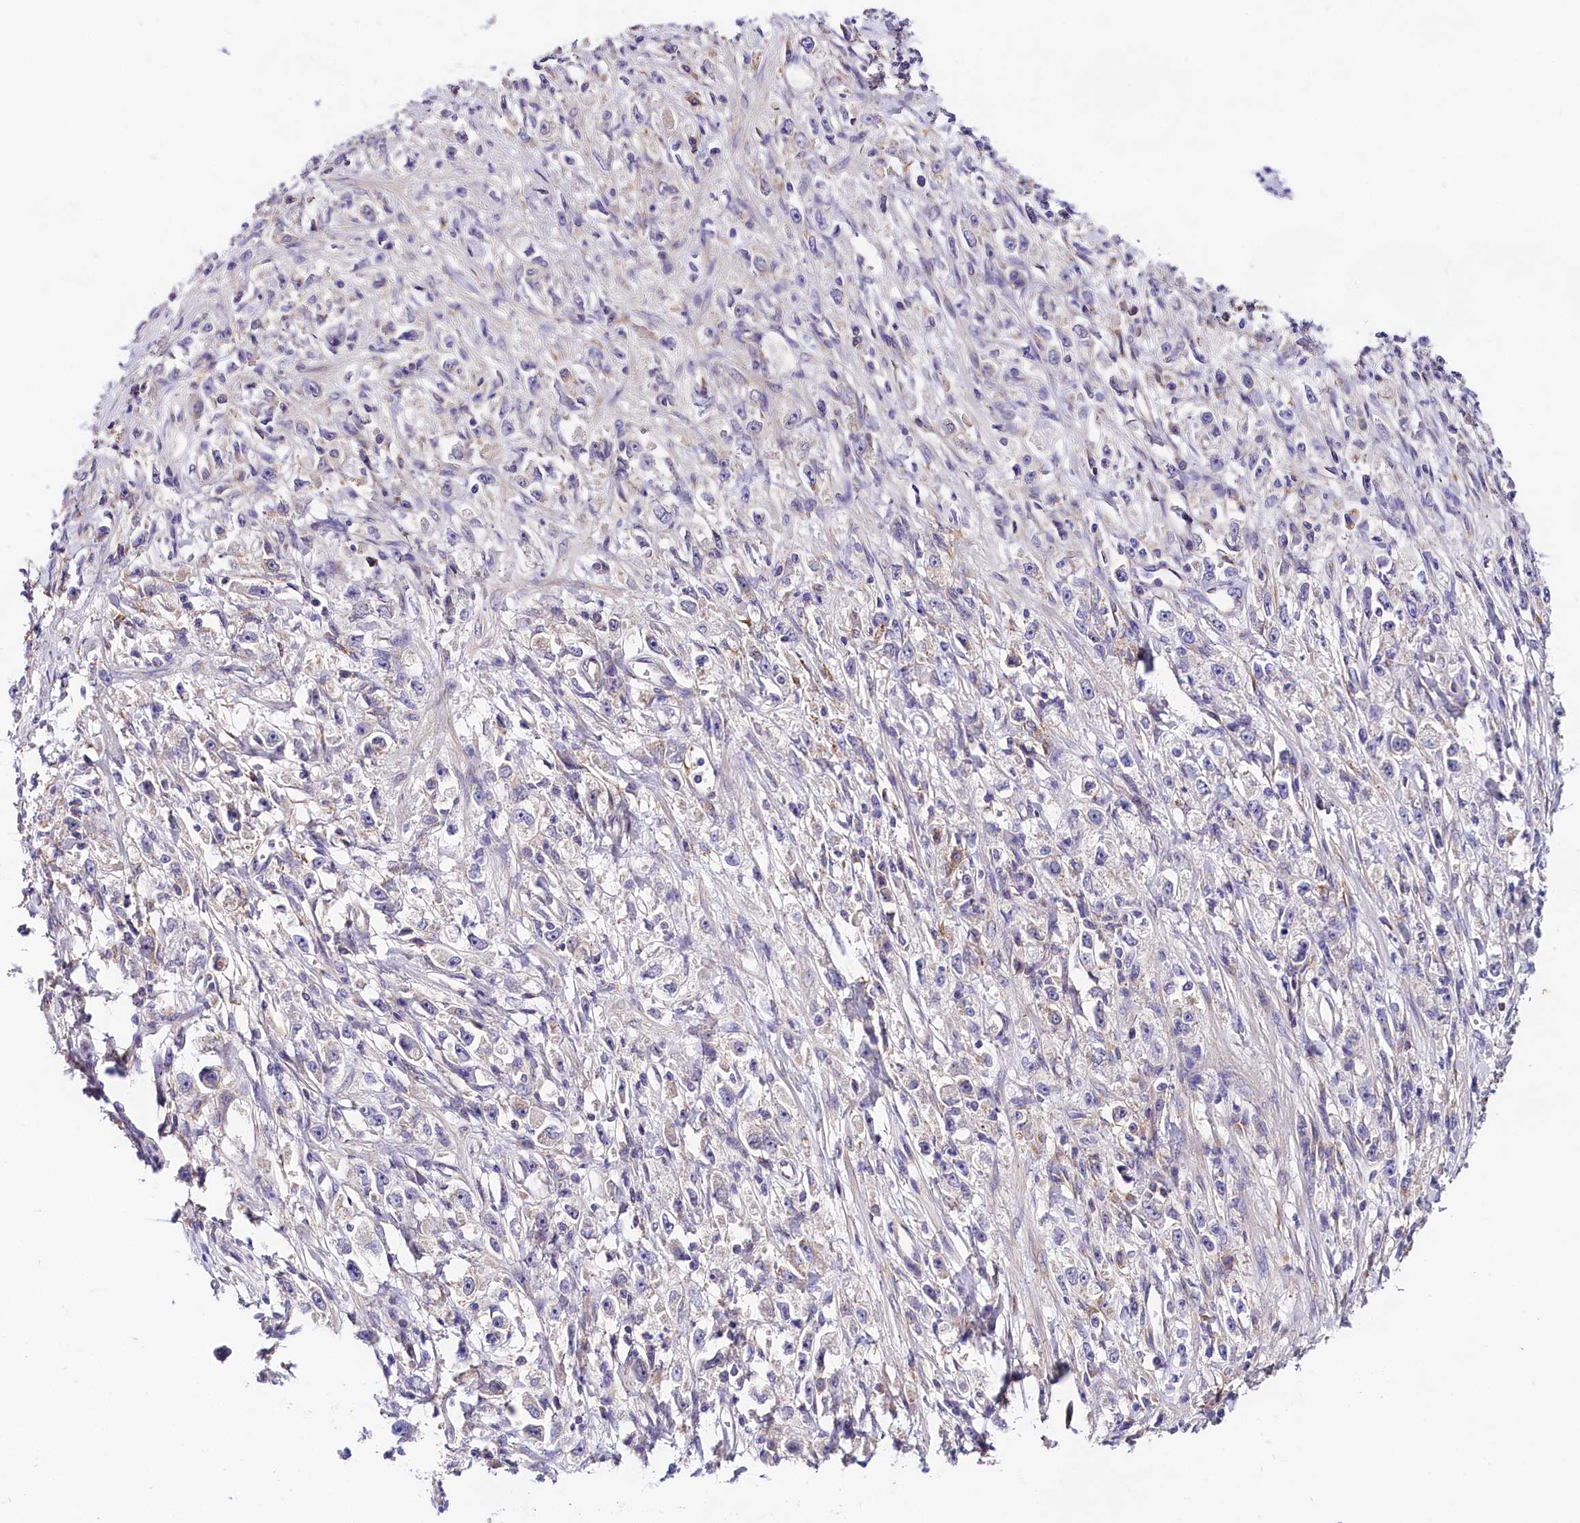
{"staining": {"intensity": "negative", "quantity": "none", "location": "none"}, "tissue": "stomach cancer", "cell_type": "Tumor cells", "image_type": "cancer", "snomed": [{"axis": "morphology", "description": "Adenocarcinoma, NOS"}, {"axis": "topography", "description": "Stomach"}], "caption": "Immunohistochemistry image of adenocarcinoma (stomach) stained for a protein (brown), which displays no staining in tumor cells.", "gene": "OAS3", "patient": {"sex": "female", "age": 59}}